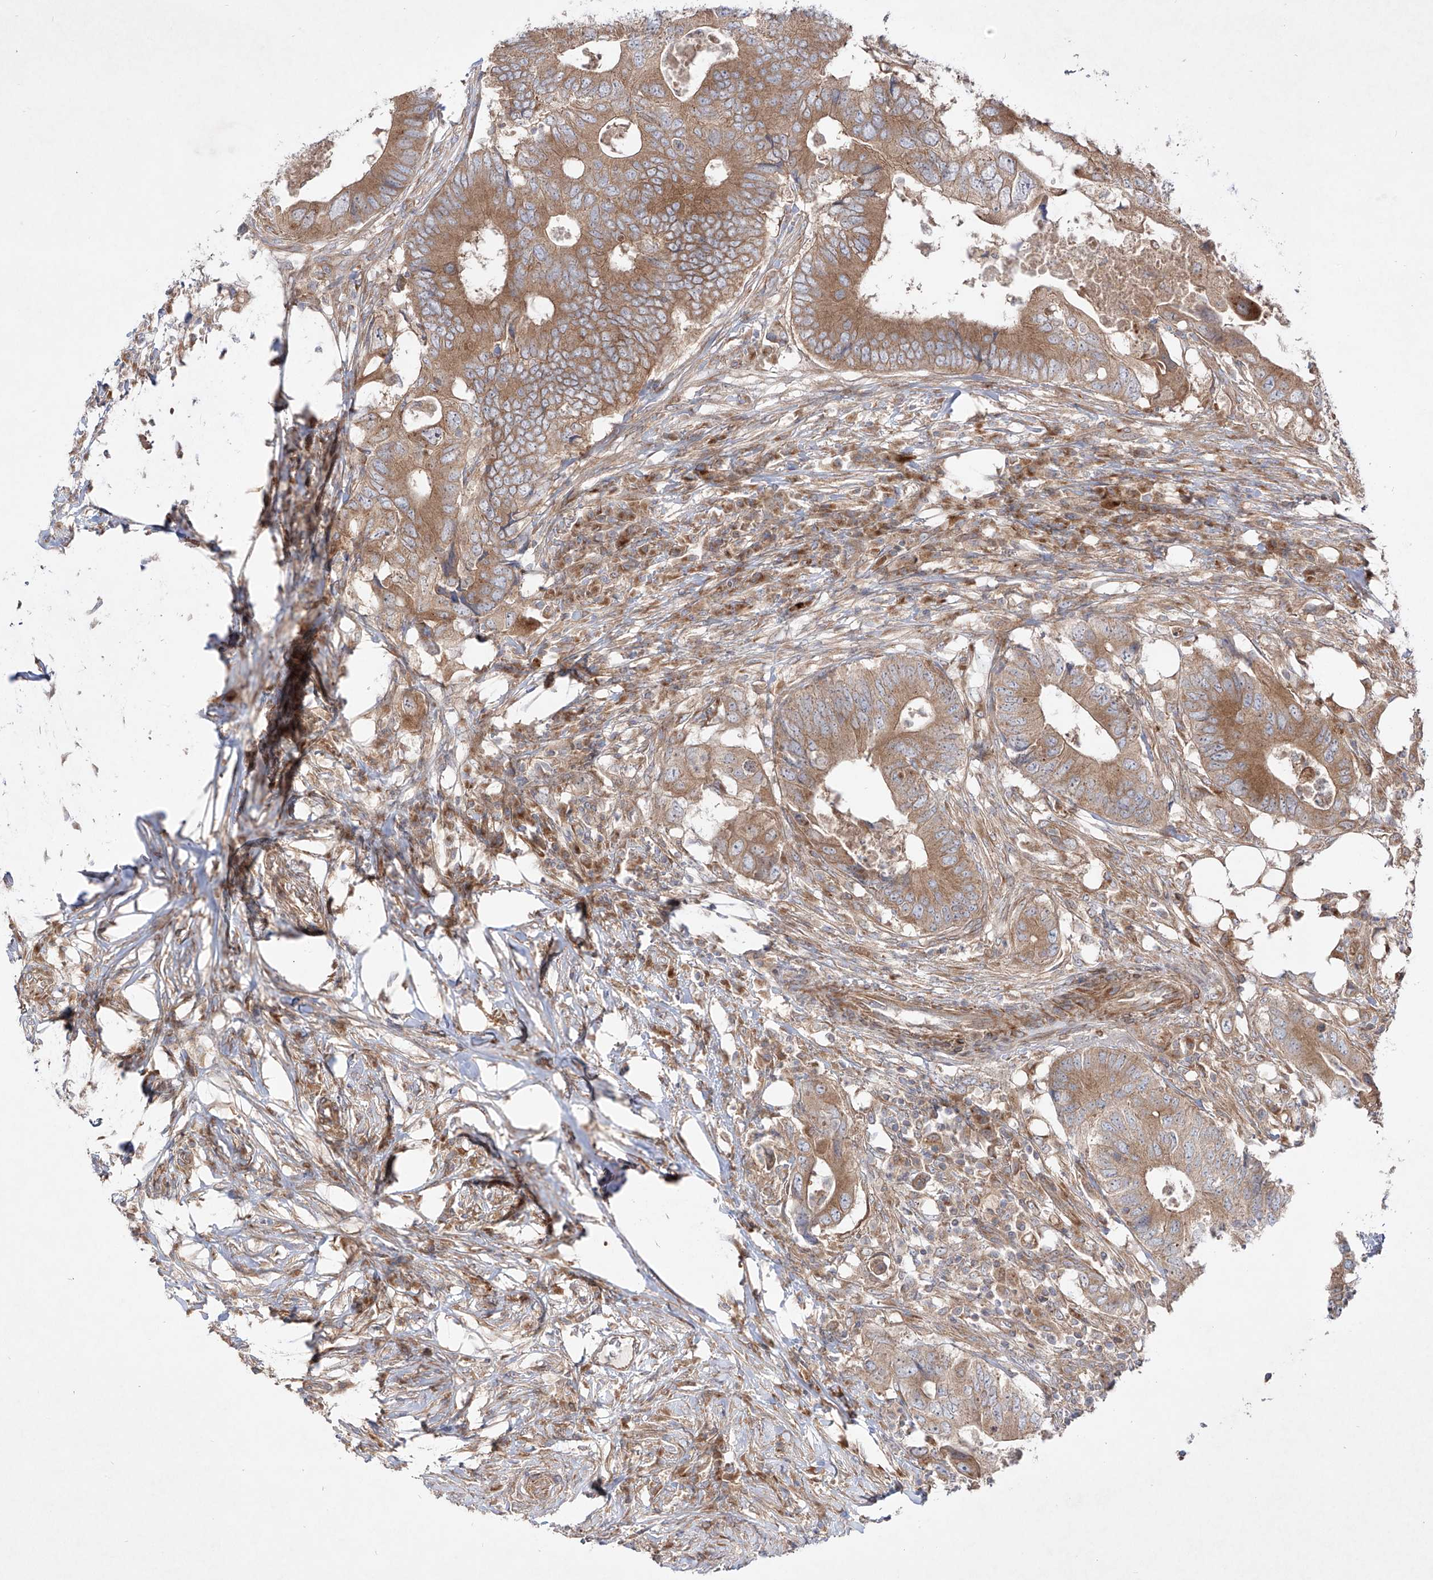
{"staining": {"intensity": "moderate", "quantity": ">75%", "location": "cytoplasmic/membranous"}, "tissue": "colorectal cancer", "cell_type": "Tumor cells", "image_type": "cancer", "snomed": [{"axis": "morphology", "description": "Adenocarcinoma, NOS"}, {"axis": "topography", "description": "Colon"}], "caption": "IHC photomicrograph of adenocarcinoma (colorectal) stained for a protein (brown), which reveals medium levels of moderate cytoplasmic/membranous staining in approximately >75% of tumor cells.", "gene": "YKT6", "patient": {"sex": "male", "age": 71}}